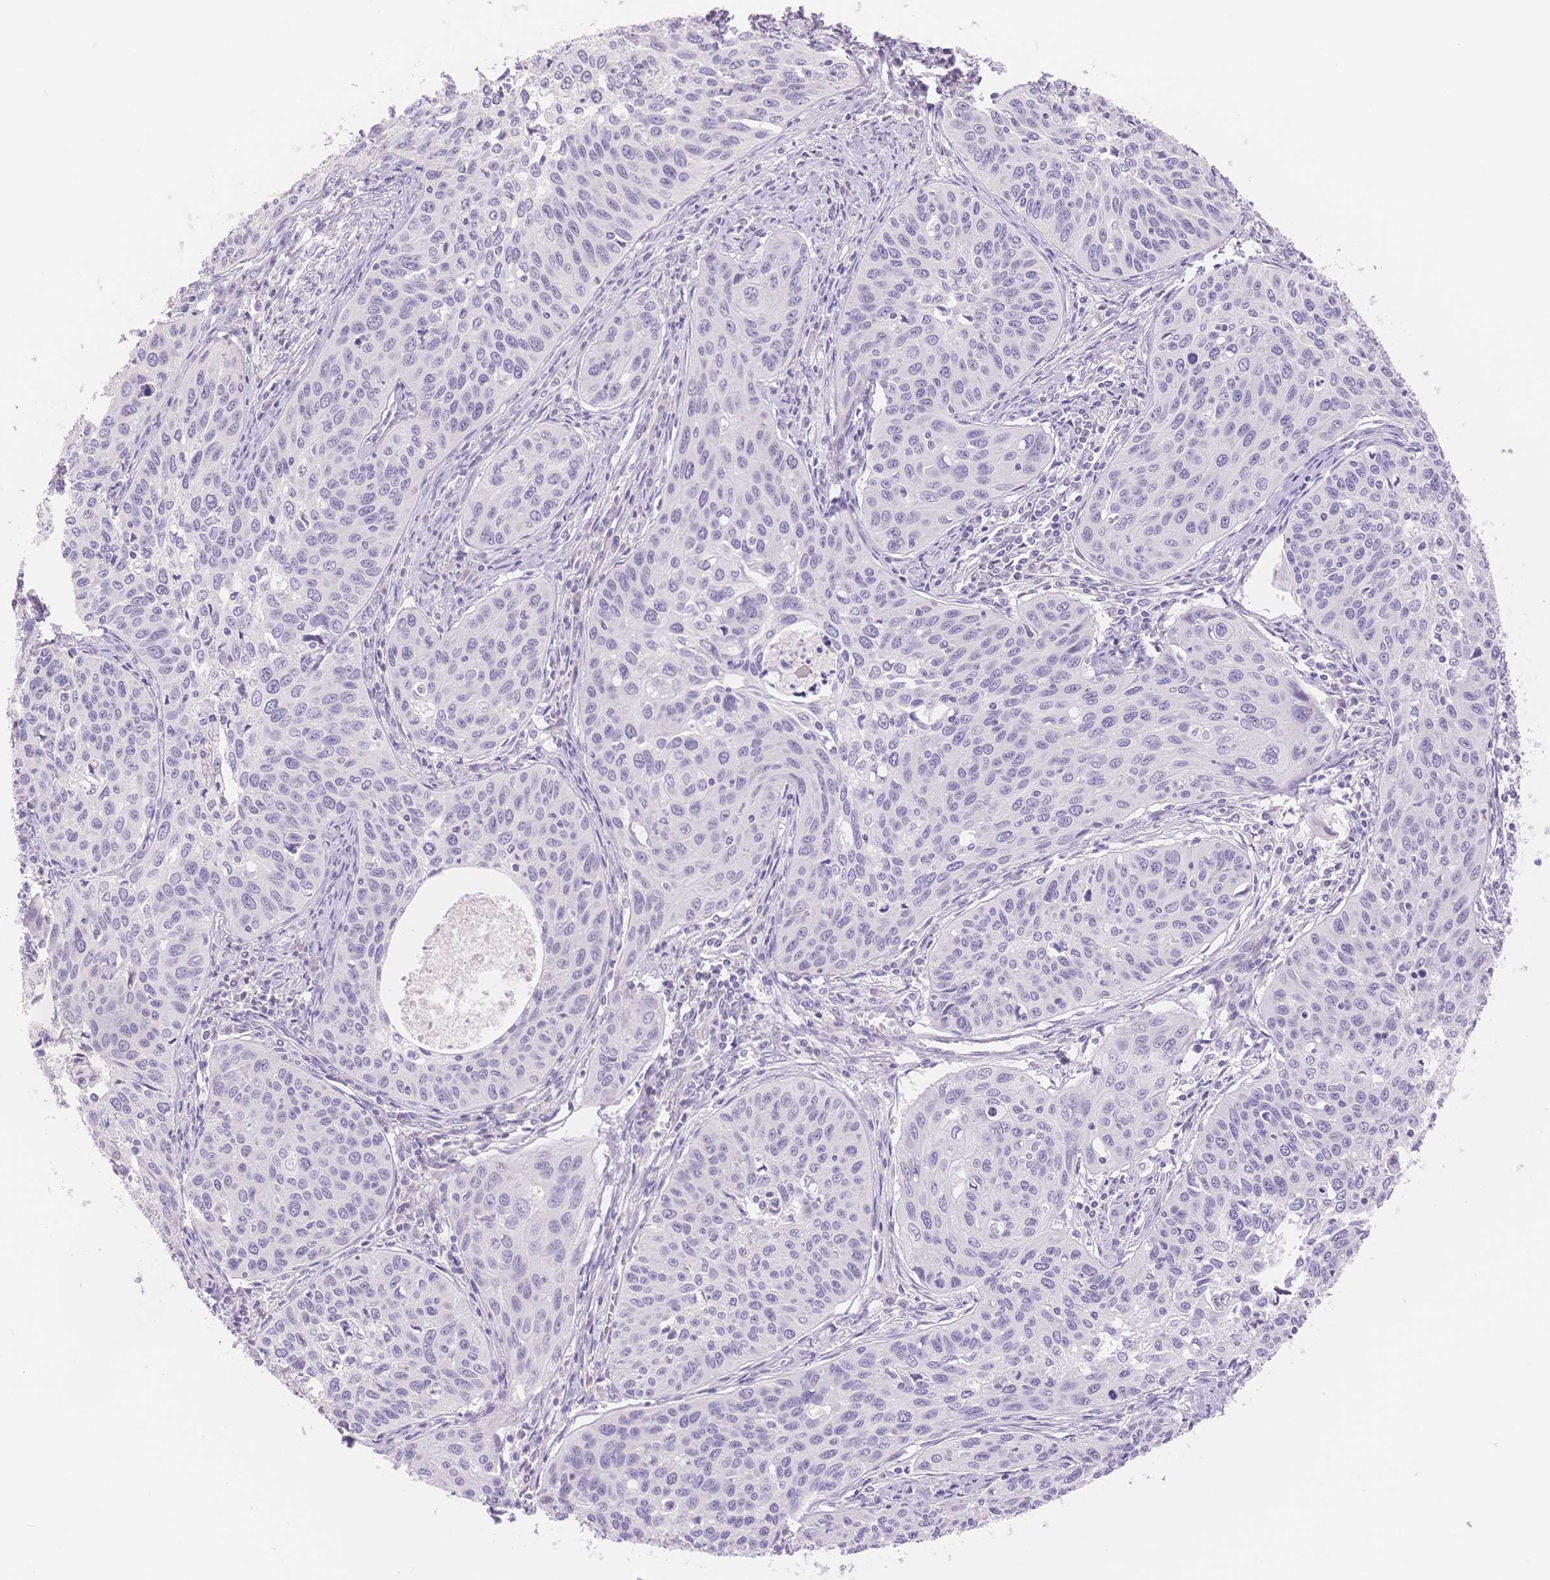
{"staining": {"intensity": "negative", "quantity": "none", "location": "none"}, "tissue": "cervical cancer", "cell_type": "Tumor cells", "image_type": "cancer", "snomed": [{"axis": "morphology", "description": "Squamous cell carcinoma, NOS"}, {"axis": "topography", "description": "Cervix"}], "caption": "Tumor cells show no significant positivity in squamous cell carcinoma (cervical). (Immunohistochemistry, brightfield microscopy, high magnification).", "gene": "MYOM1", "patient": {"sex": "female", "age": 31}}